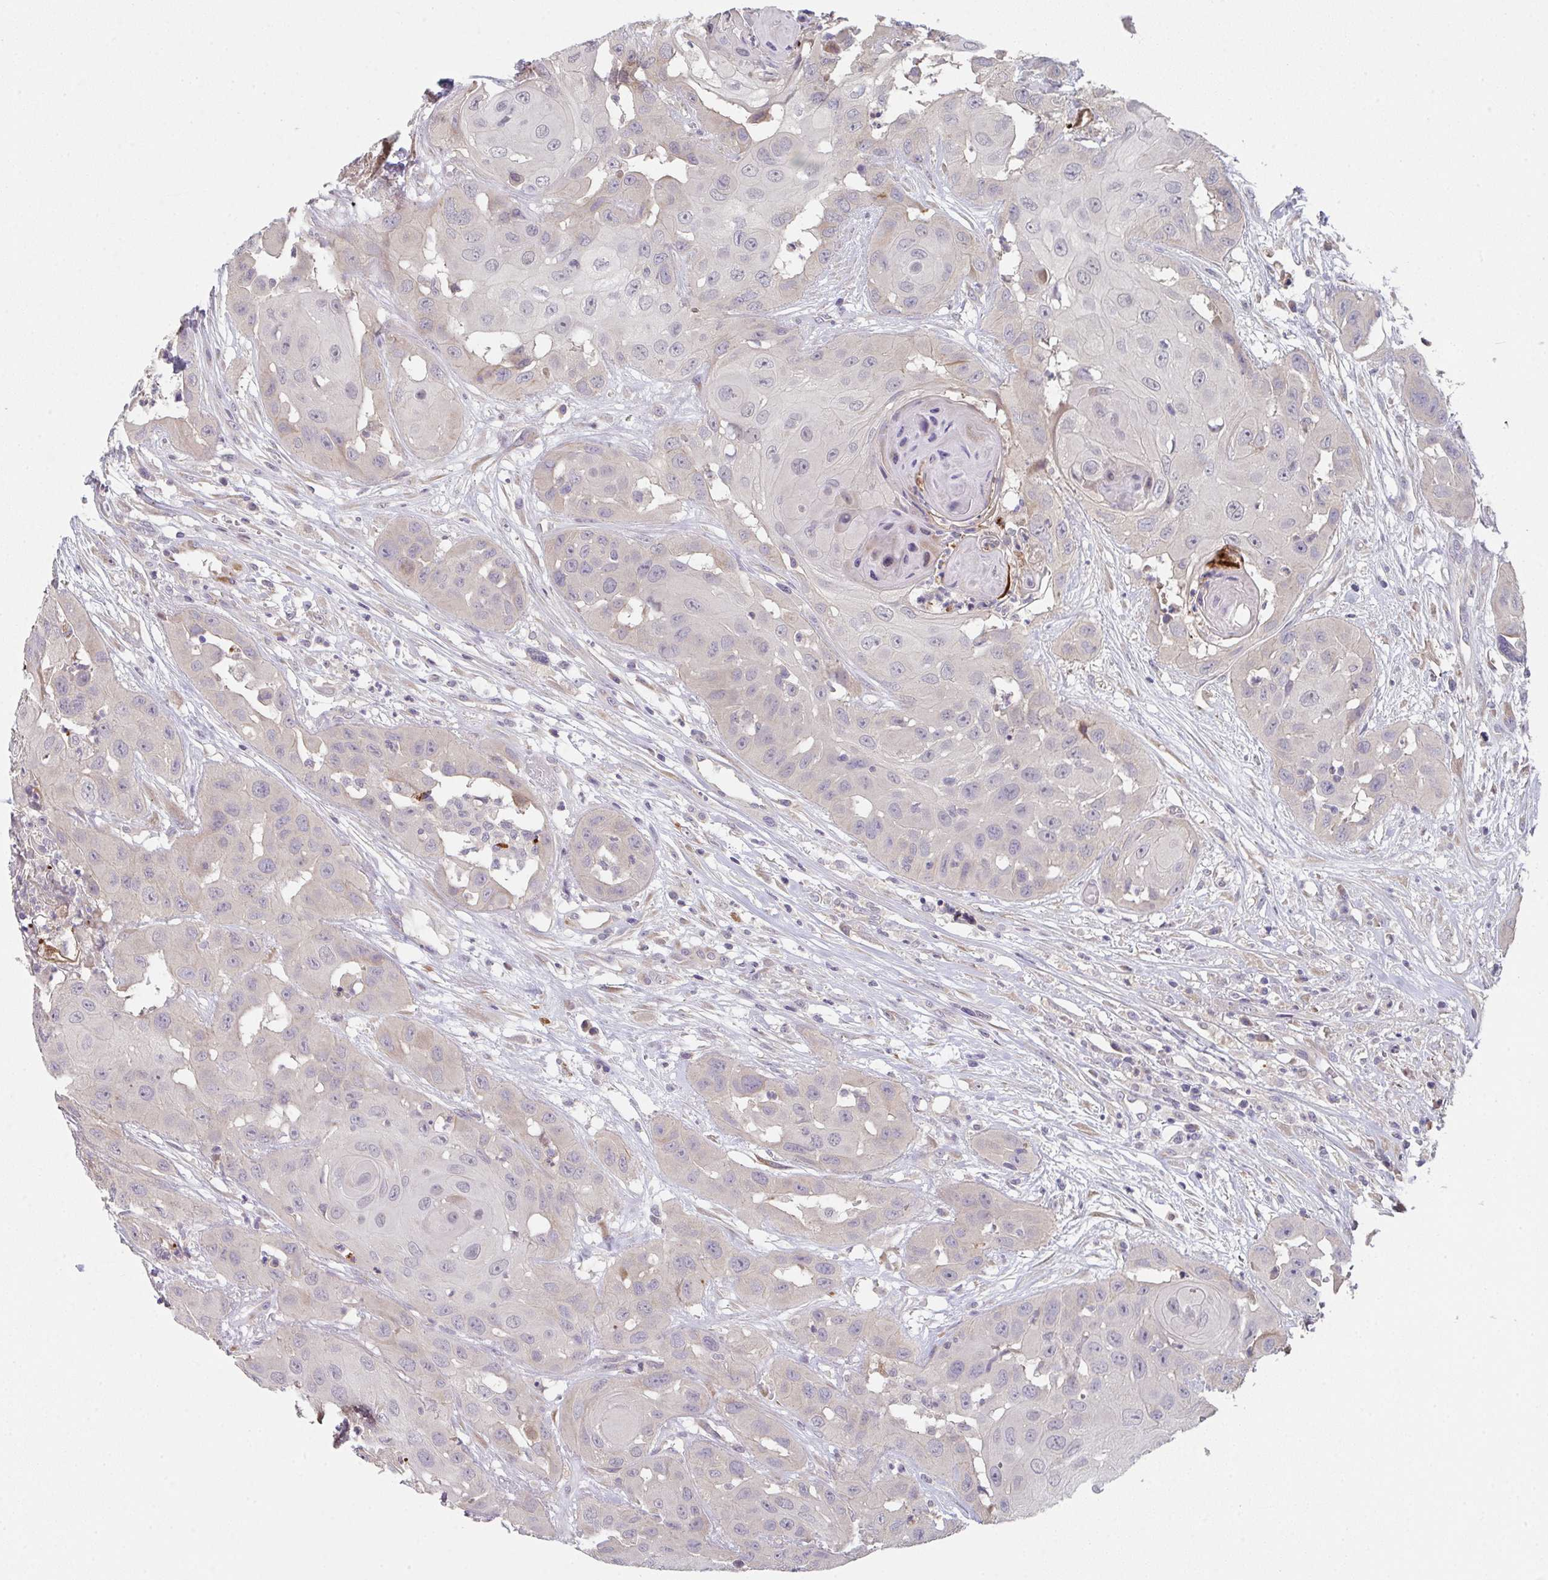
{"staining": {"intensity": "negative", "quantity": "none", "location": "none"}, "tissue": "head and neck cancer", "cell_type": "Tumor cells", "image_type": "cancer", "snomed": [{"axis": "morphology", "description": "Squamous cell carcinoma, NOS"}, {"axis": "topography", "description": "Head-Neck"}], "caption": "A high-resolution image shows IHC staining of head and neck cancer (squamous cell carcinoma), which reveals no significant expression in tumor cells.", "gene": "TSPAN31", "patient": {"sex": "male", "age": 83}}